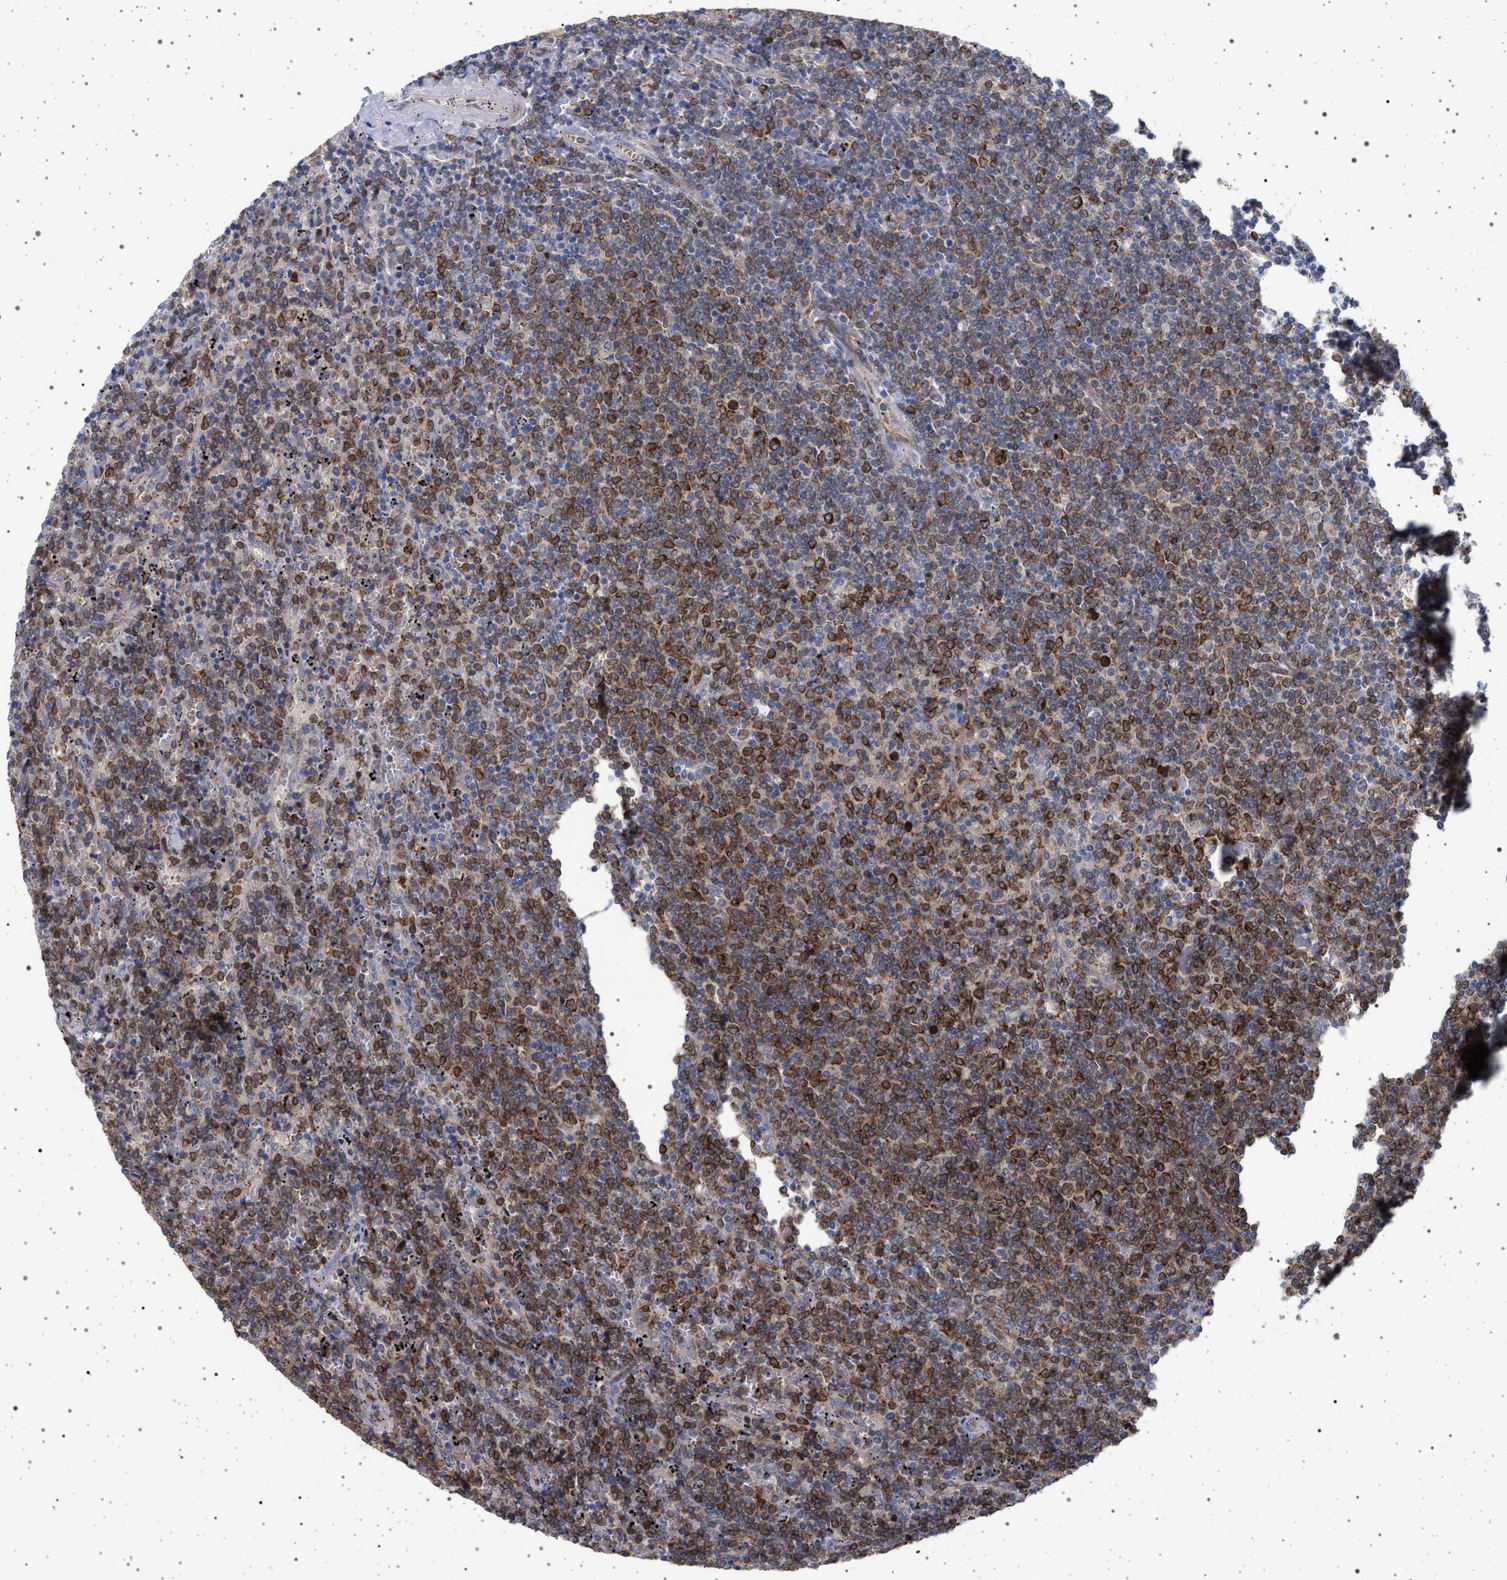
{"staining": {"intensity": "moderate", "quantity": ">75%", "location": "cytoplasmic/membranous"}, "tissue": "lymphoma", "cell_type": "Tumor cells", "image_type": "cancer", "snomed": [{"axis": "morphology", "description": "Malignant lymphoma, non-Hodgkin's type, Low grade"}, {"axis": "topography", "description": "Spleen"}], "caption": "A high-resolution histopathology image shows IHC staining of lymphoma, which displays moderate cytoplasmic/membranous staining in about >75% of tumor cells.", "gene": "RBM48", "patient": {"sex": "female", "age": 50}}